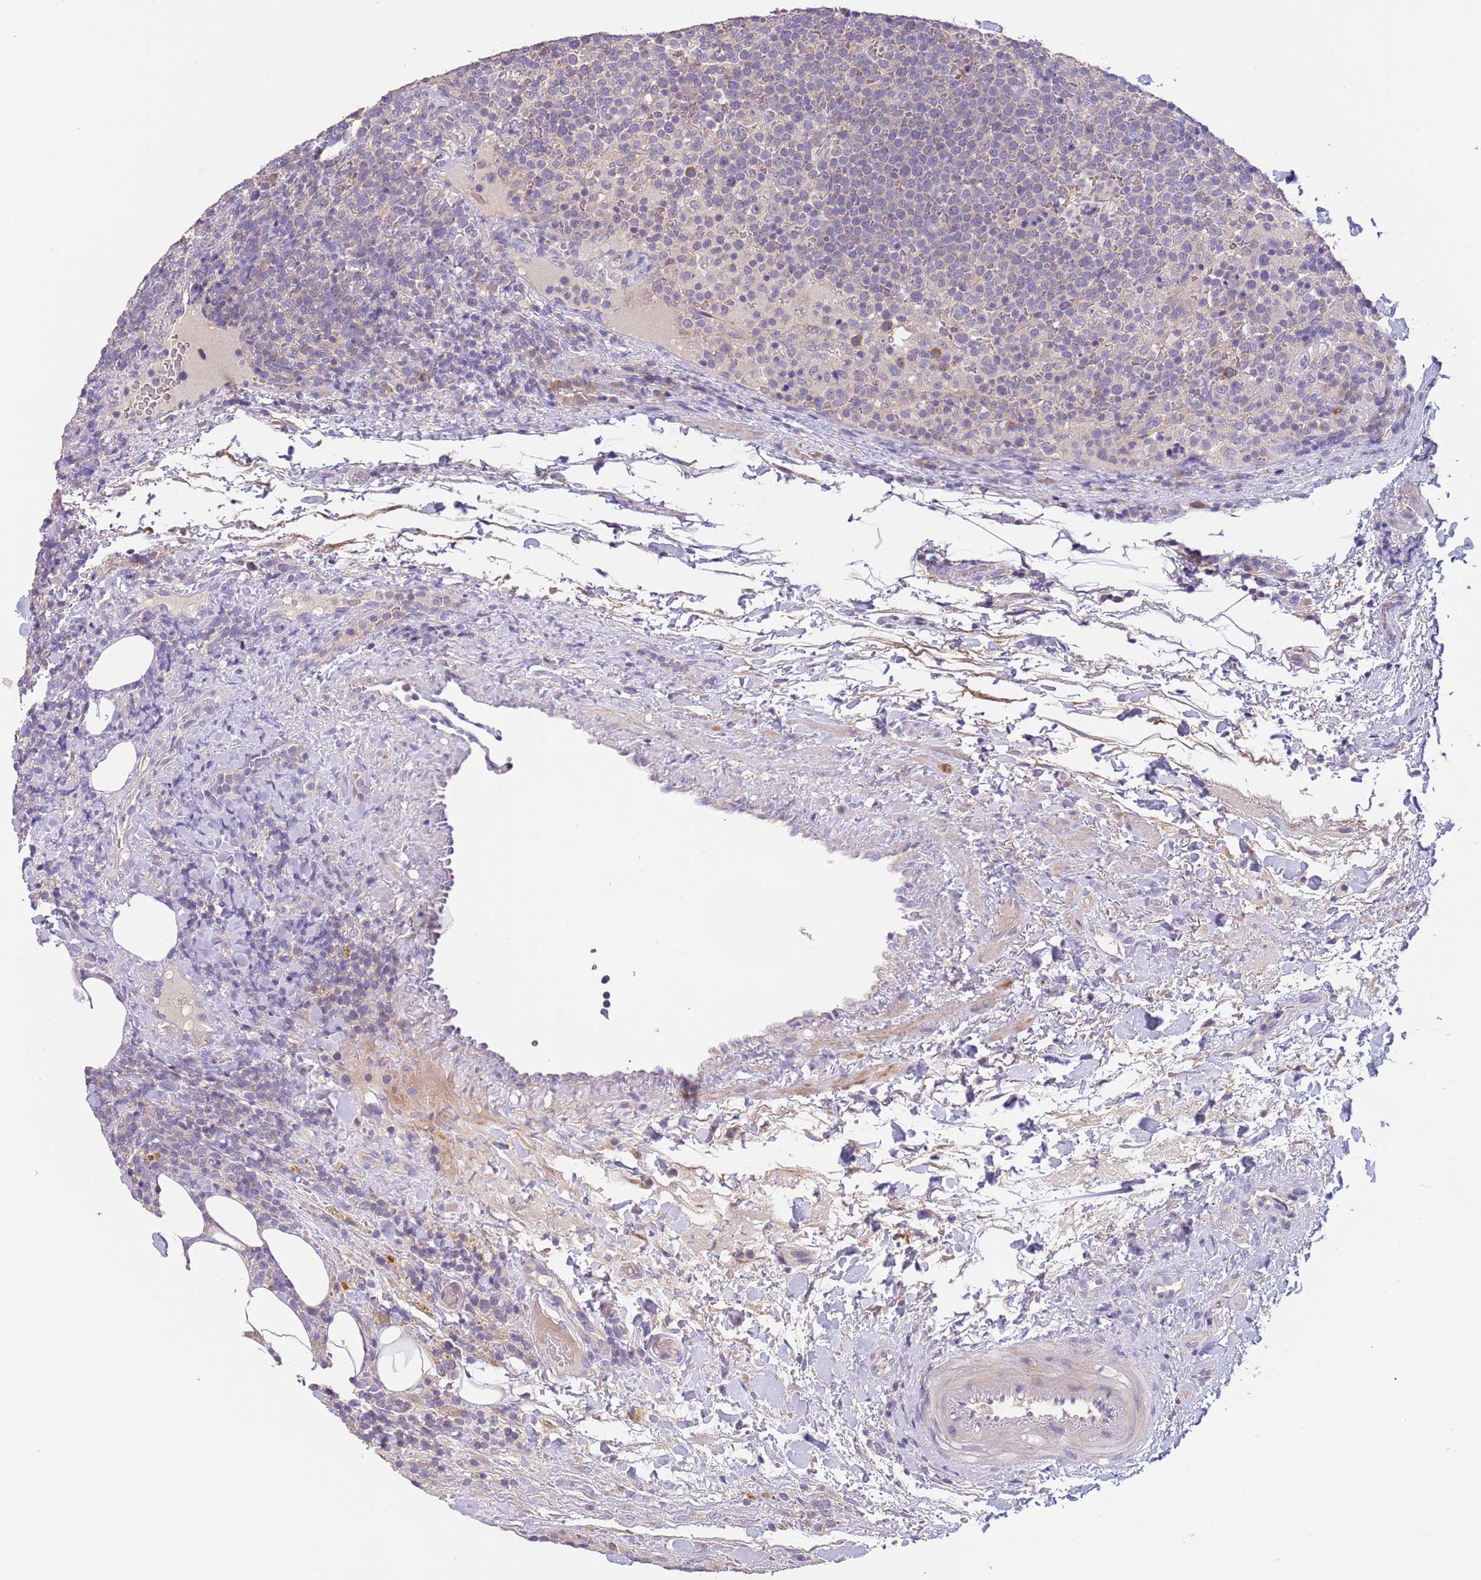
{"staining": {"intensity": "negative", "quantity": "none", "location": "none"}, "tissue": "lymphoma", "cell_type": "Tumor cells", "image_type": "cancer", "snomed": [{"axis": "morphology", "description": "Malignant lymphoma, non-Hodgkin's type, High grade"}, {"axis": "topography", "description": "Lymph node"}], "caption": "Histopathology image shows no significant protein positivity in tumor cells of lymphoma.", "gene": "ZNF658", "patient": {"sex": "male", "age": 61}}